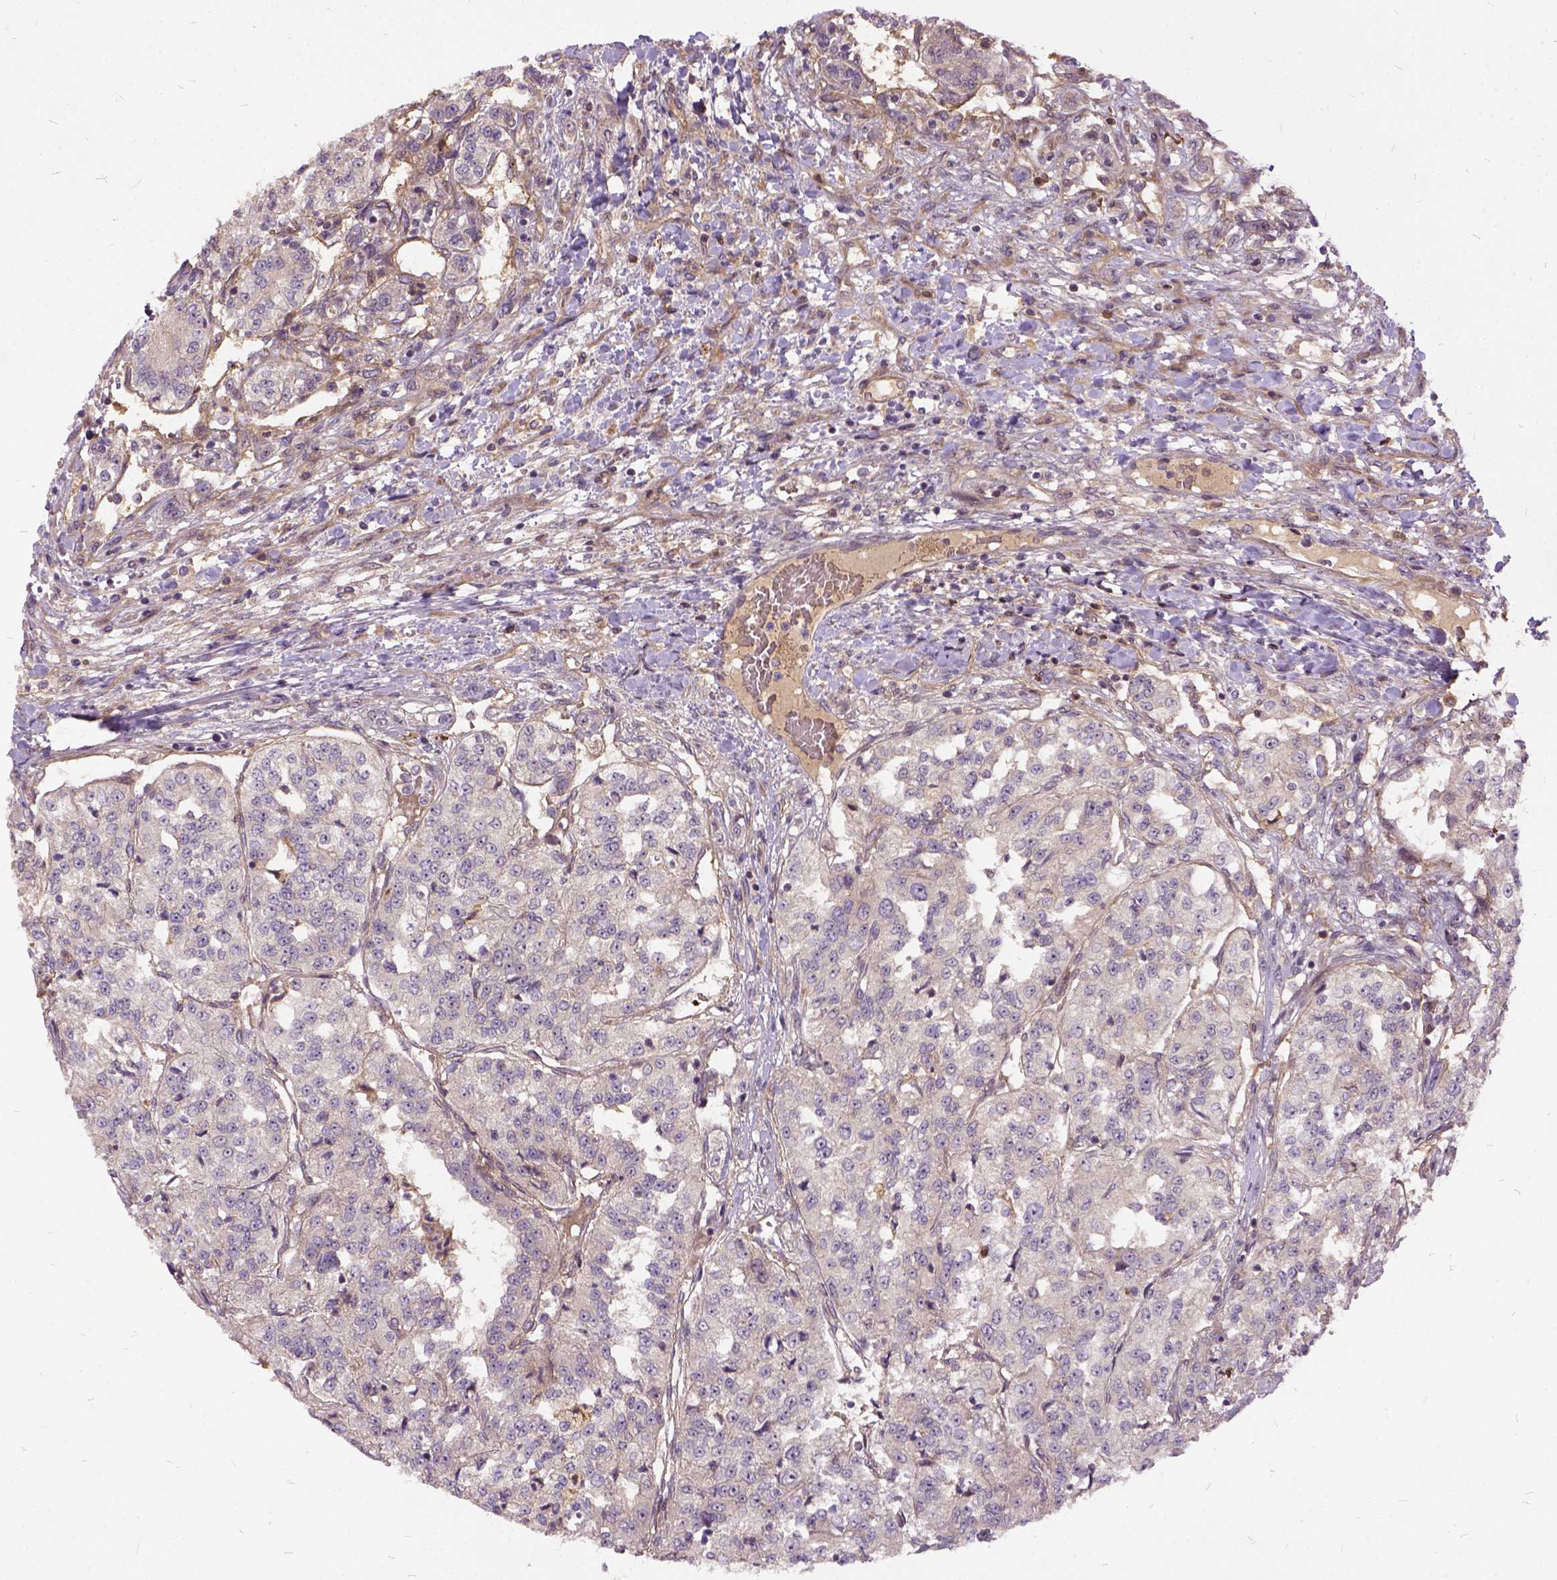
{"staining": {"intensity": "negative", "quantity": "none", "location": "none"}, "tissue": "renal cancer", "cell_type": "Tumor cells", "image_type": "cancer", "snomed": [{"axis": "morphology", "description": "Adenocarcinoma, NOS"}, {"axis": "topography", "description": "Kidney"}], "caption": "A micrograph of human renal cancer (adenocarcinoma) is negative for staining in tumor cells.", "gene": "ILRUN", "patient": {"sex": "female", "age": 63}}